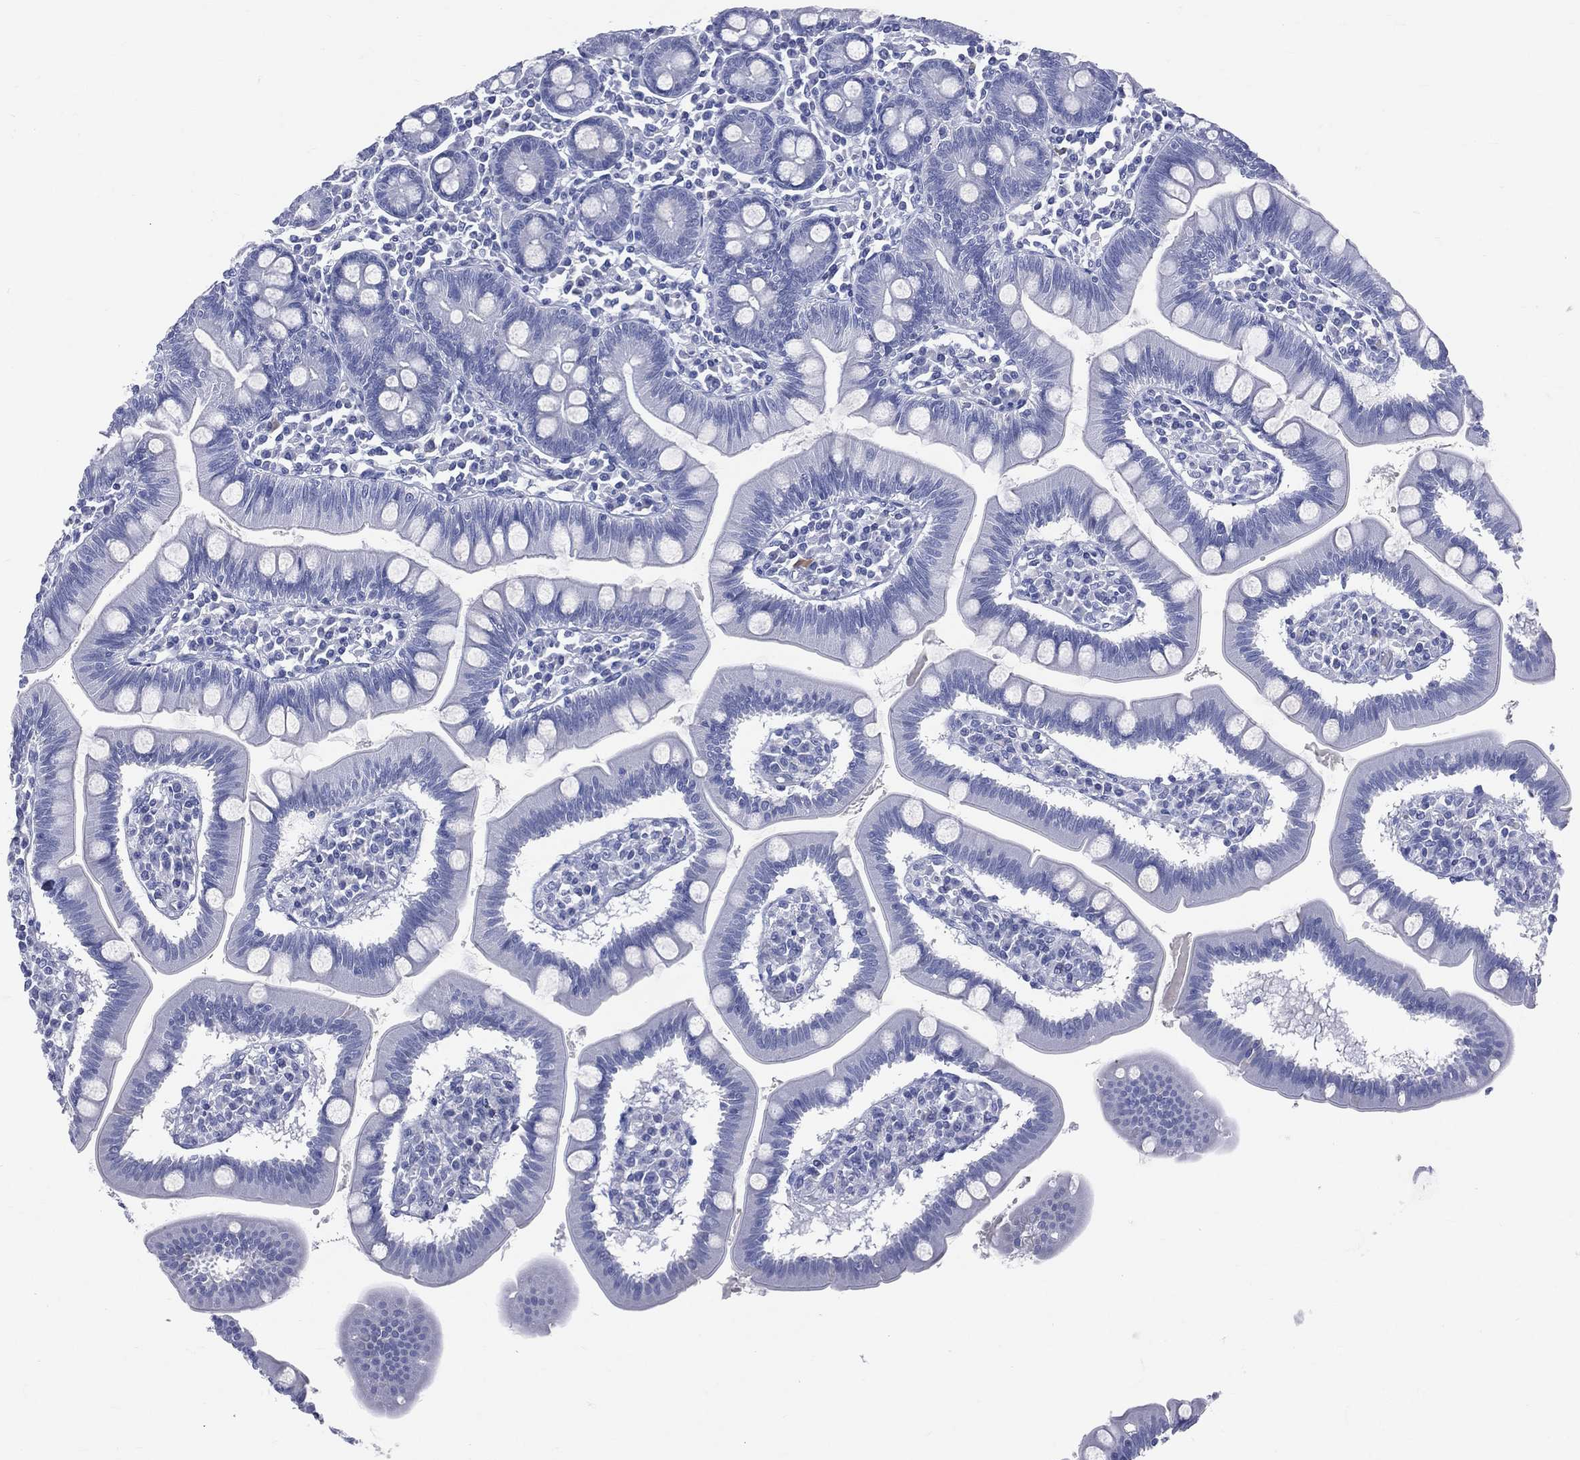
{"staining": {"intensity": "negative", "quantity": "none", "location": "none"}, "tissue": "small intestine", "cell_type": "Glandular cells", "image_type": "normal", "snomed": [{"axis": "morphology", "description": "Normal tissue, NOS"}, {"axis": "topography", "description": "Small intestine"}], "caption": "Glandular cells show no significant protein staining in normal small intestine. (Stains: DAB IHC with hematoxylin counter stain, Microscopy: brightfield microscopy at high magnification).", "gene": "CYLC1", "patient": {"sex": "male", "age": 88}}